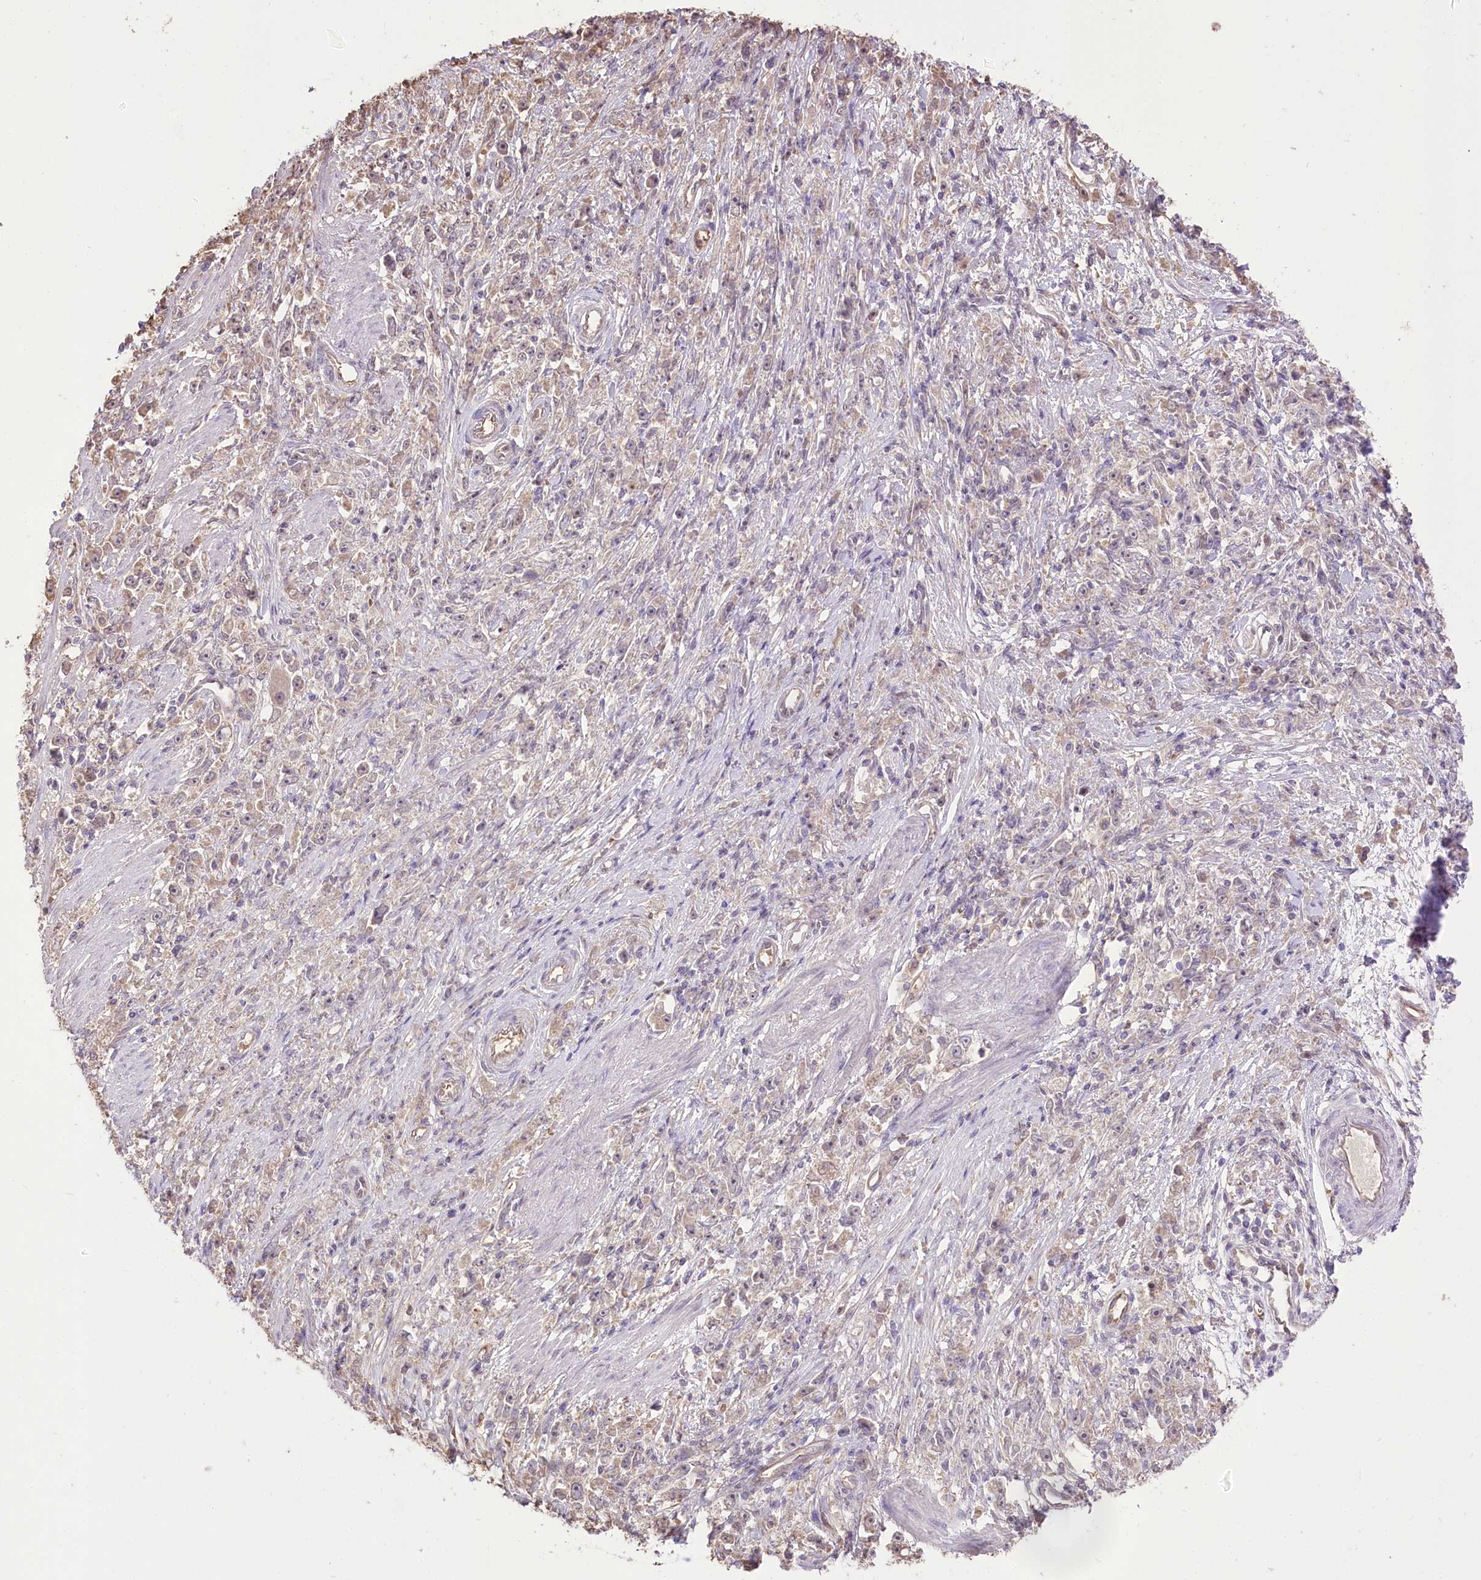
{"staining": {"intensity": "negative", "quantity": "none", "location": "none"}, "tissue": "stomach cancer", "cell_type": "Tumor cells", "image_type": "cancer", "snomed": [{"axis": "morphology", "description": "Adenocarcinoma, NOS"}, {"axis": "topography", "description": "Stomach"}], "caption": "High magnification brightfield microscopy of stomach adenocarcinoma stained with DAB (brown) and counterstained with hematoxylin (blue): tumor cells show no significant expression. The staining was performed using DAB to visualize the protein expression in brown, while the nuclei were stained in blue with hematoxylin (Magnification: 20x).", "gene": "R3HDM2", "patient": {"sex": "female", "age": 59}}